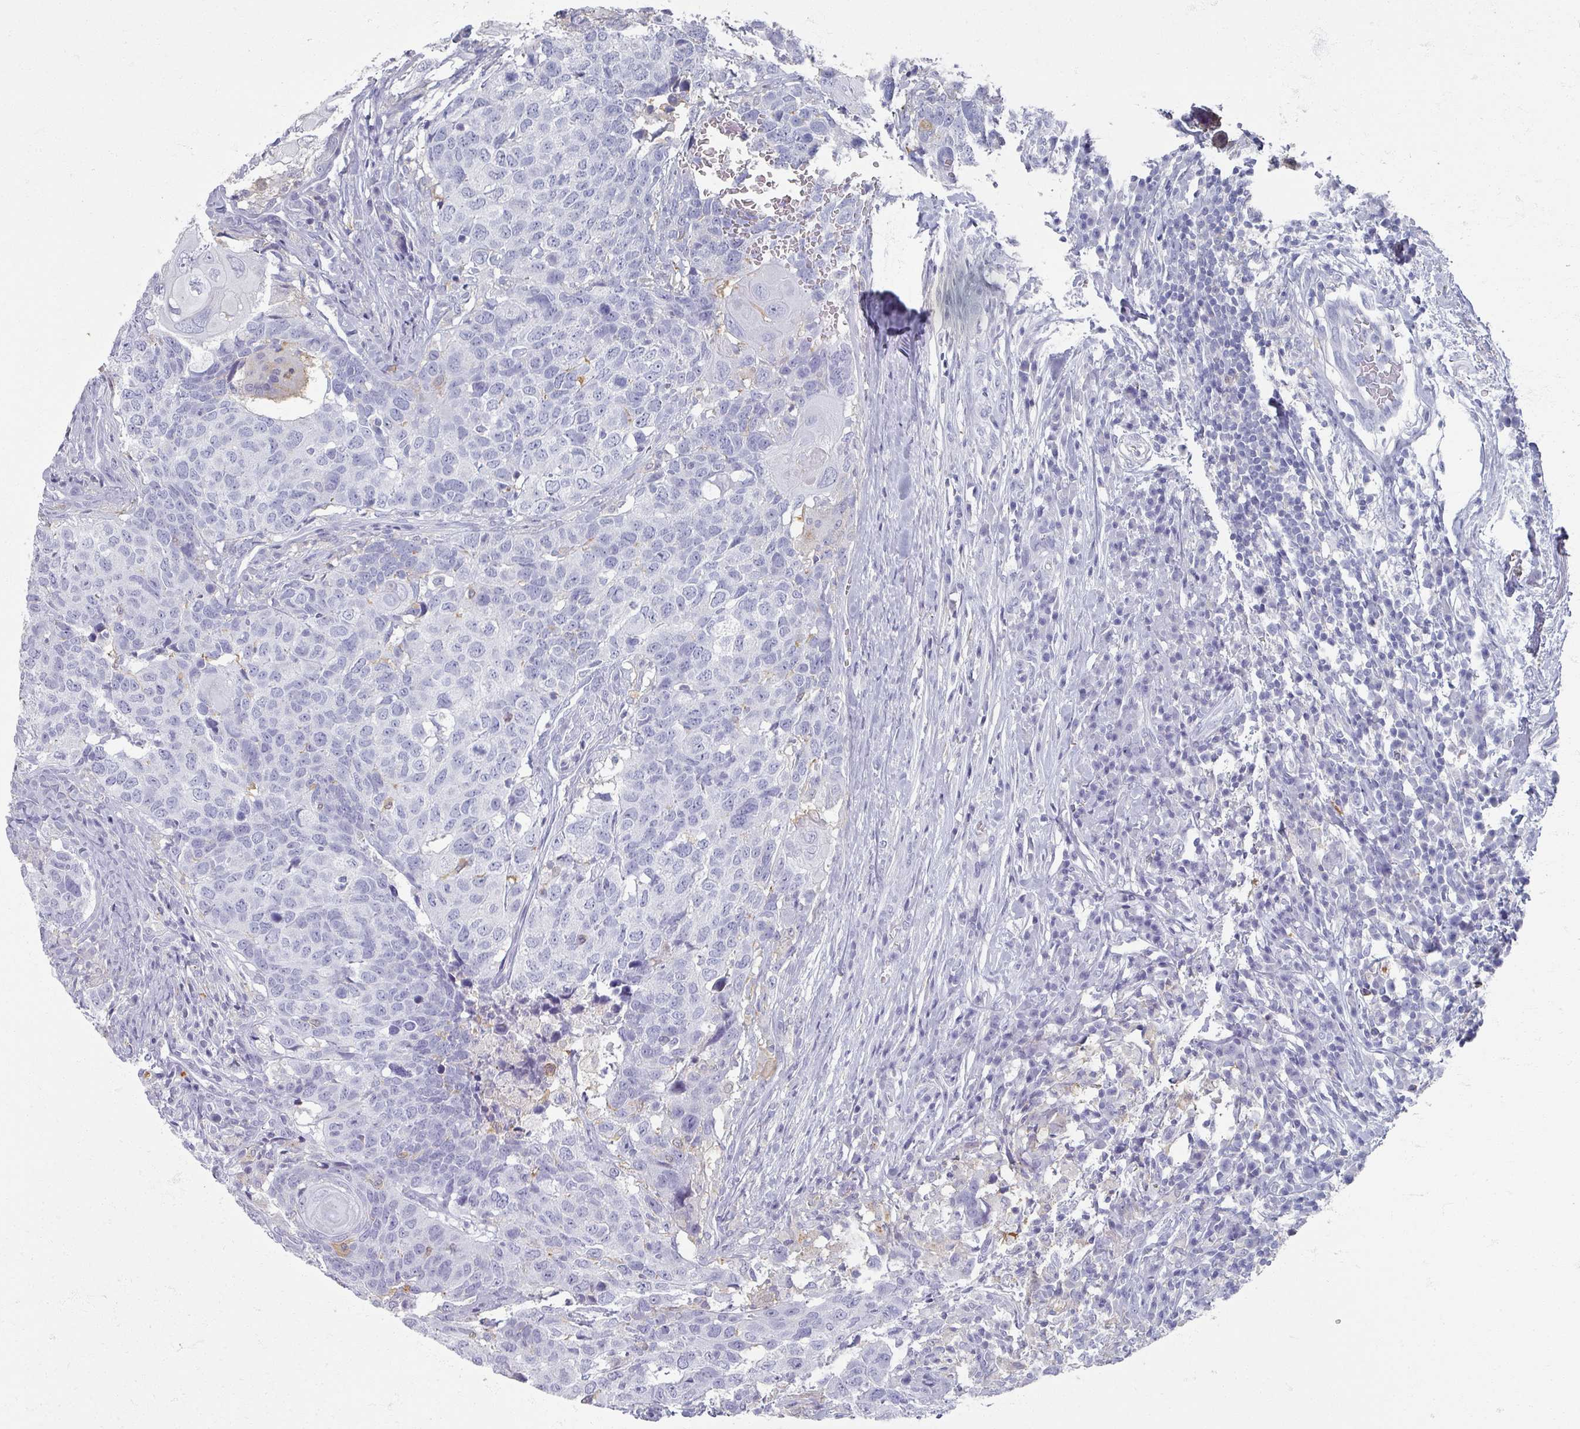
{"staining": {"intensity": "negative", "quantity": "none", "location": "none"}, "tissue": "head and neck cancer", "cell_type": "Tumor cells", "image_type": "cancer", "snomed": [{"axis": "morphology", "description": "Normal tissue, NOS"}, {"axis": "morphology", "description": "Squamous cell carcinoma, NOS"}, {"axis": "topography", "description": "Skeletal muscle"}, {"axis": "topography", "description": "Vascular tissue"}, {"axis": "topography", "description": "Peripheral nerve tissue"}, {"axis": "topography", "description": "Head-Neck"}], "caption": "Image shows no protein staining in tumor cells of squamous cell carcinoma (head and neck) tissue.", "gene": "OMG", "patient": {"sex": "male", "age": 66}}